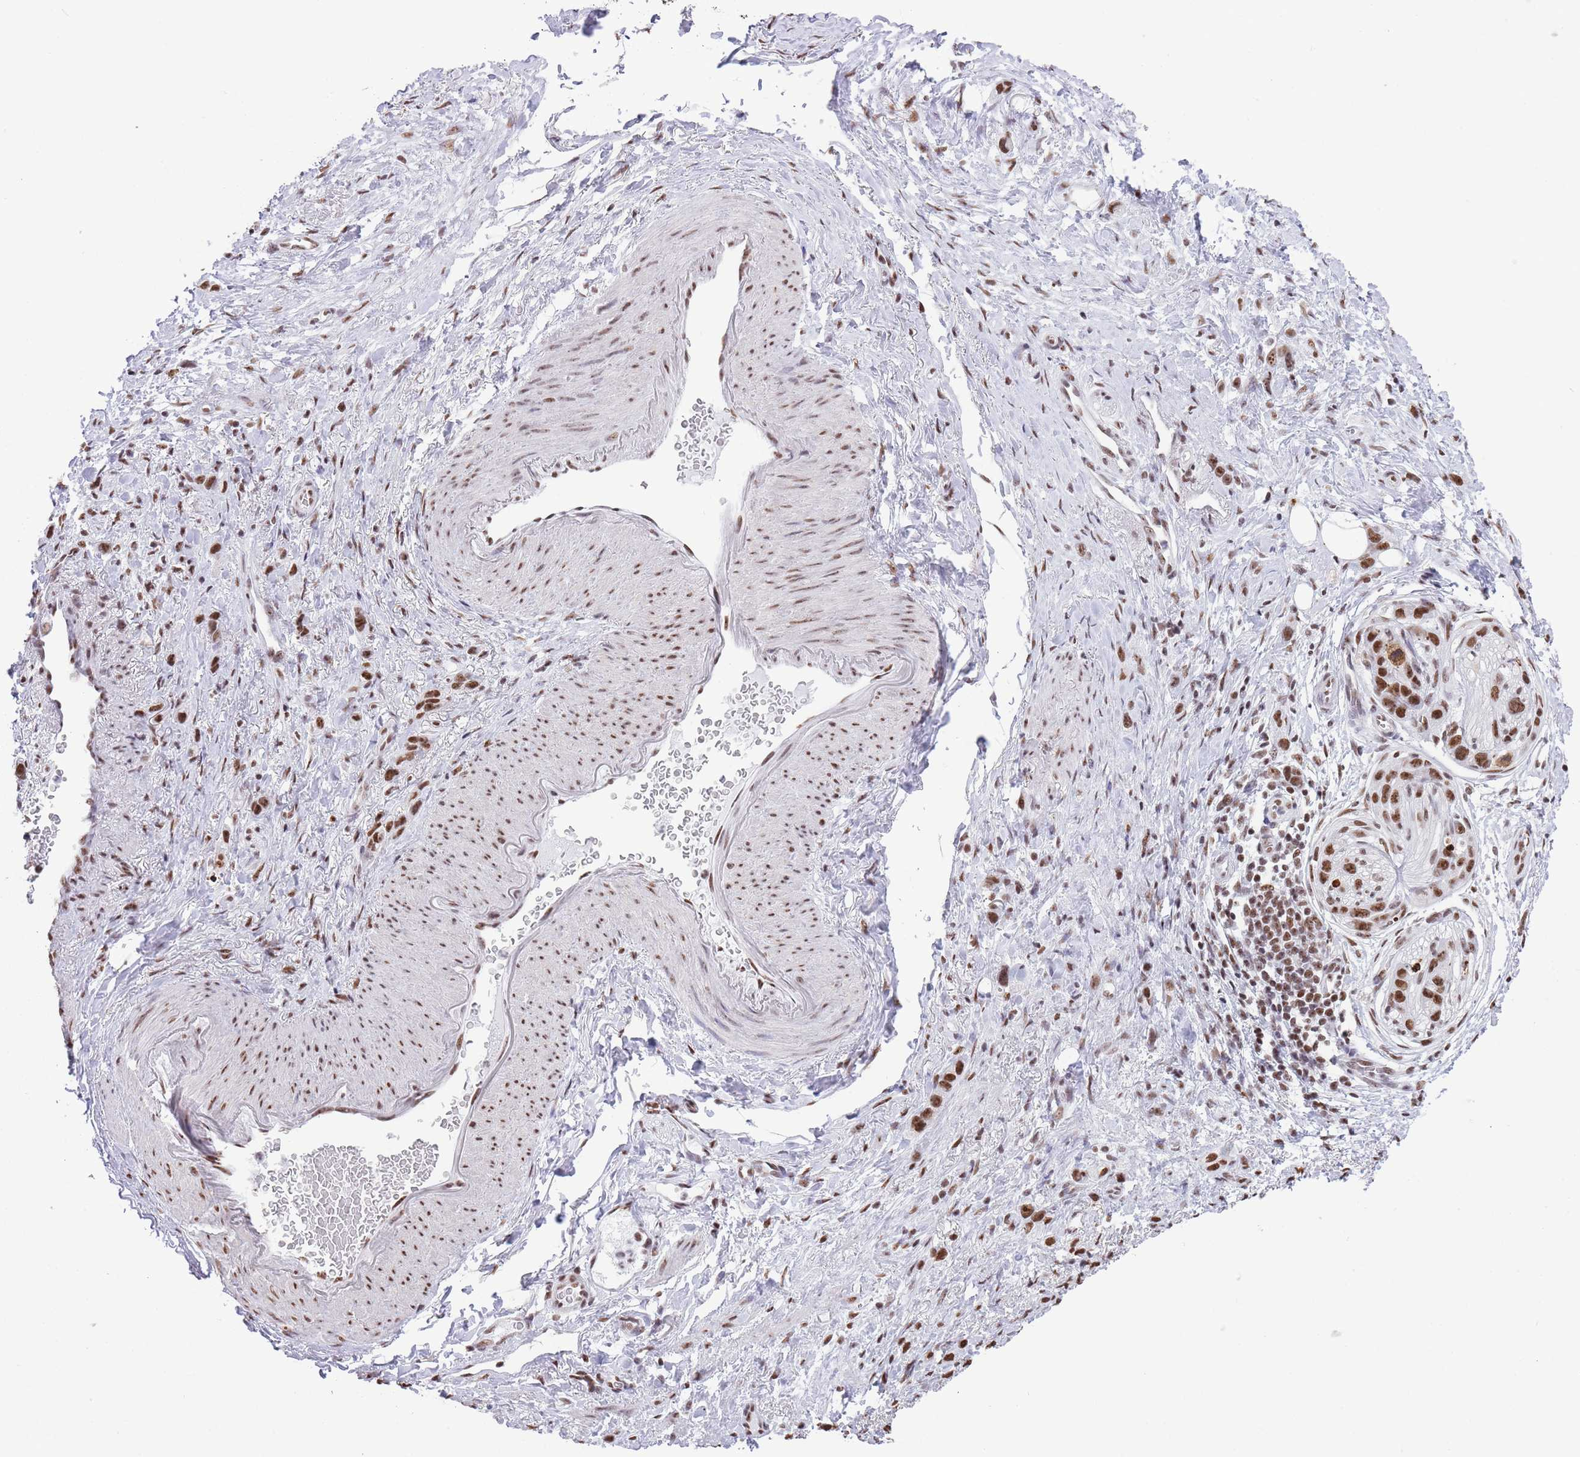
{"staining": {"intensity": "moderate", "quantity": ">75%", "location": "nuclear"}, "tissue": "stomach cancer", "cell_type": "Tumor cells", "image_type": "cancer", "snomed": [{"axis": "morphology", "description": "Adenocarcinoma, NOS"}, {"axis": "topography", "description": "Stomach"}], "caption": "Human stomach cancer stained with a brown dye exhibits moderate nuclear positive expression in approximately >75% of tumor cells.", "gene": "EVC2", "patient": {"sex": "female", "age": 65}}